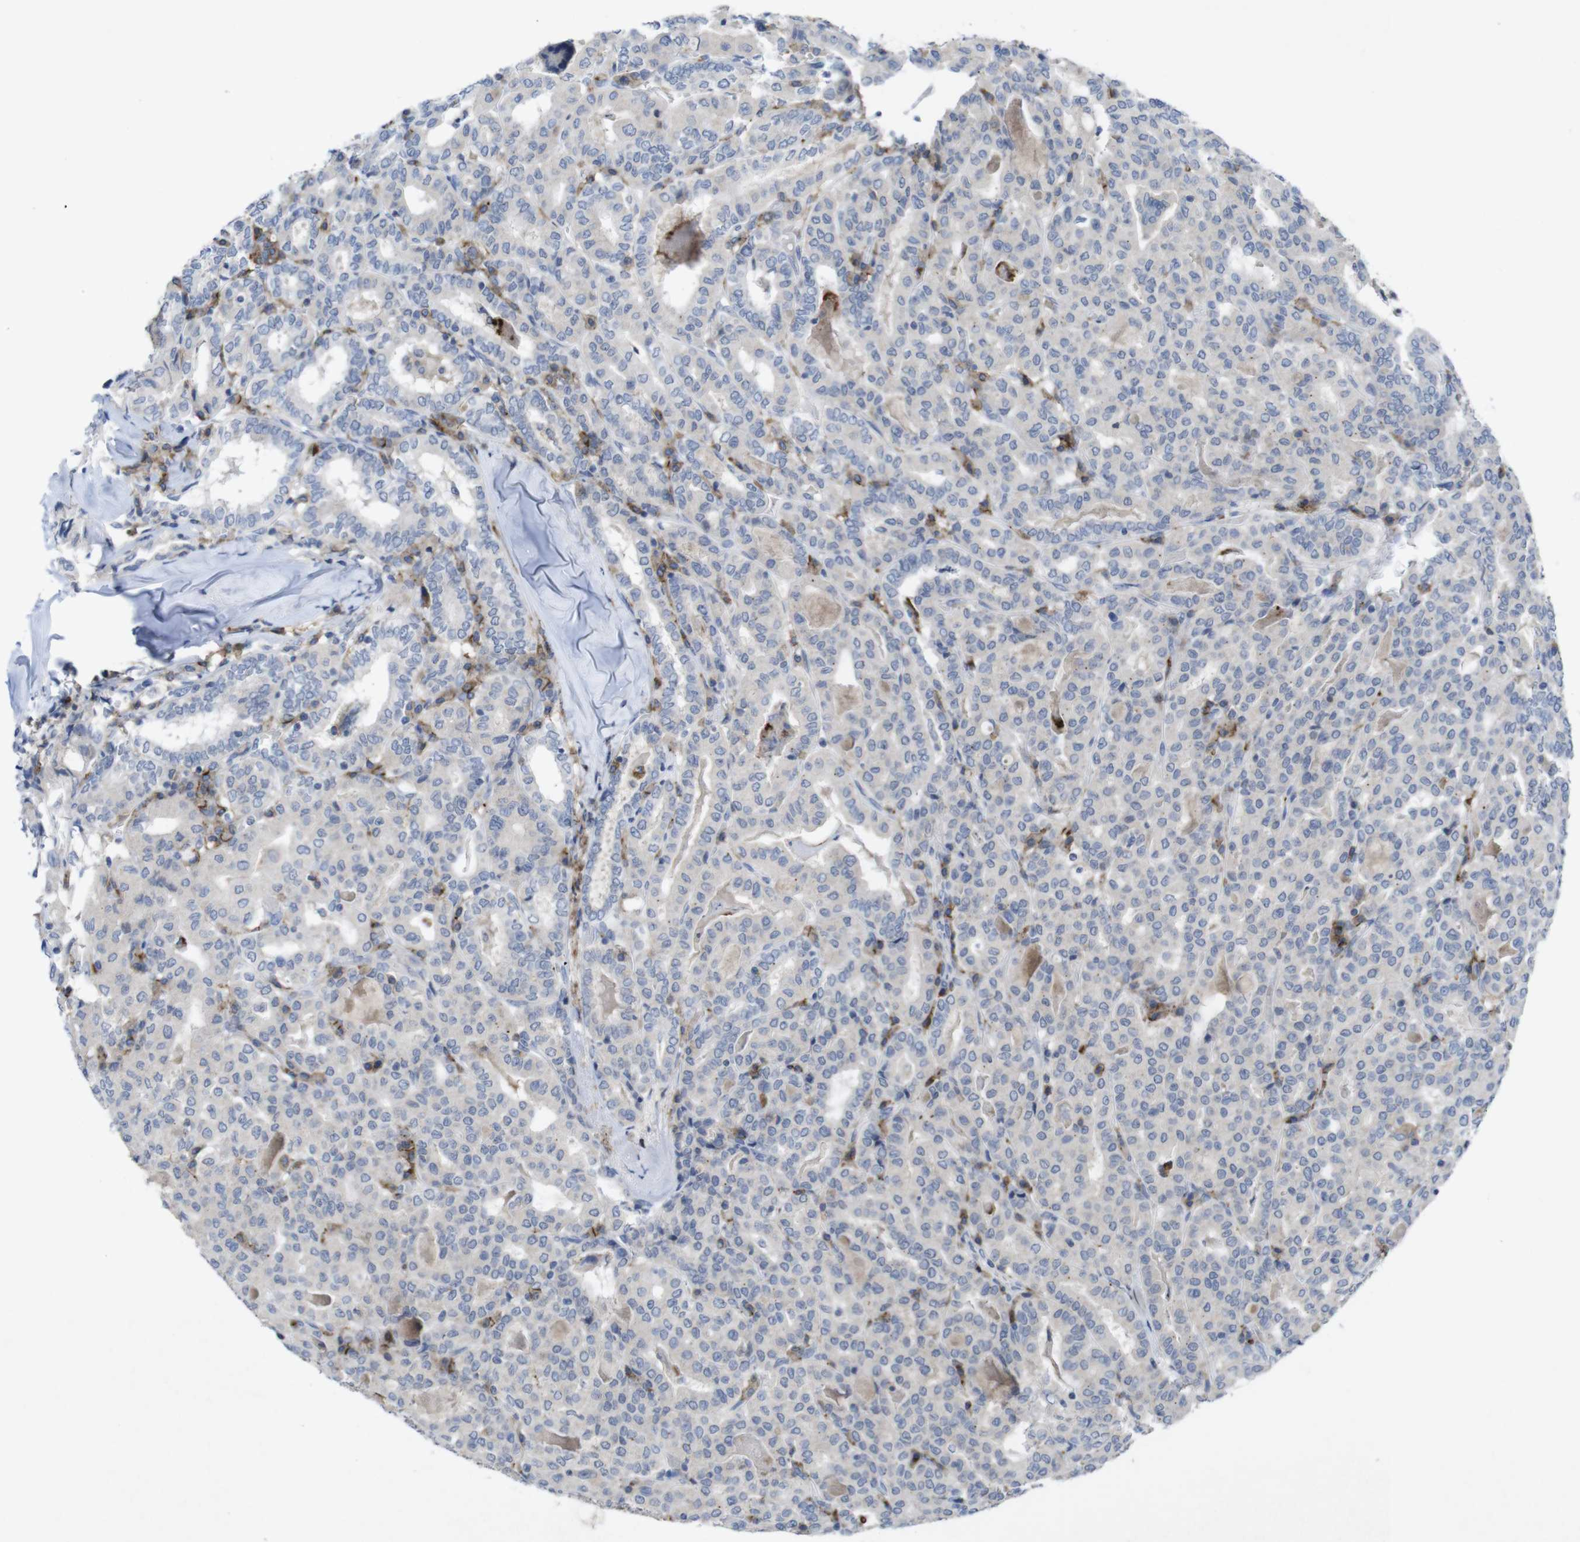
{"staining": {"intensity": "negative", "quantity": "none", "location": "none"}, "tissue": "thyroid cancer", "cell_type": "Tumor cells", "image_type": "cancer", "snomed": [{"axis": "morphology", "description": "Papillary adenocarcinoma, NOS"}, {"axis": "topography", "description": "Thyroid gland"}], "caption": "The micrograph displays no staining of tumor cells in thyroid papillary adenocarcinoma. (Immunohistochemistry (ihc), brightfield microscopy, high magnification).", "gene": "SLAMF7", "patient": {"sex": "female", "age": 42}}